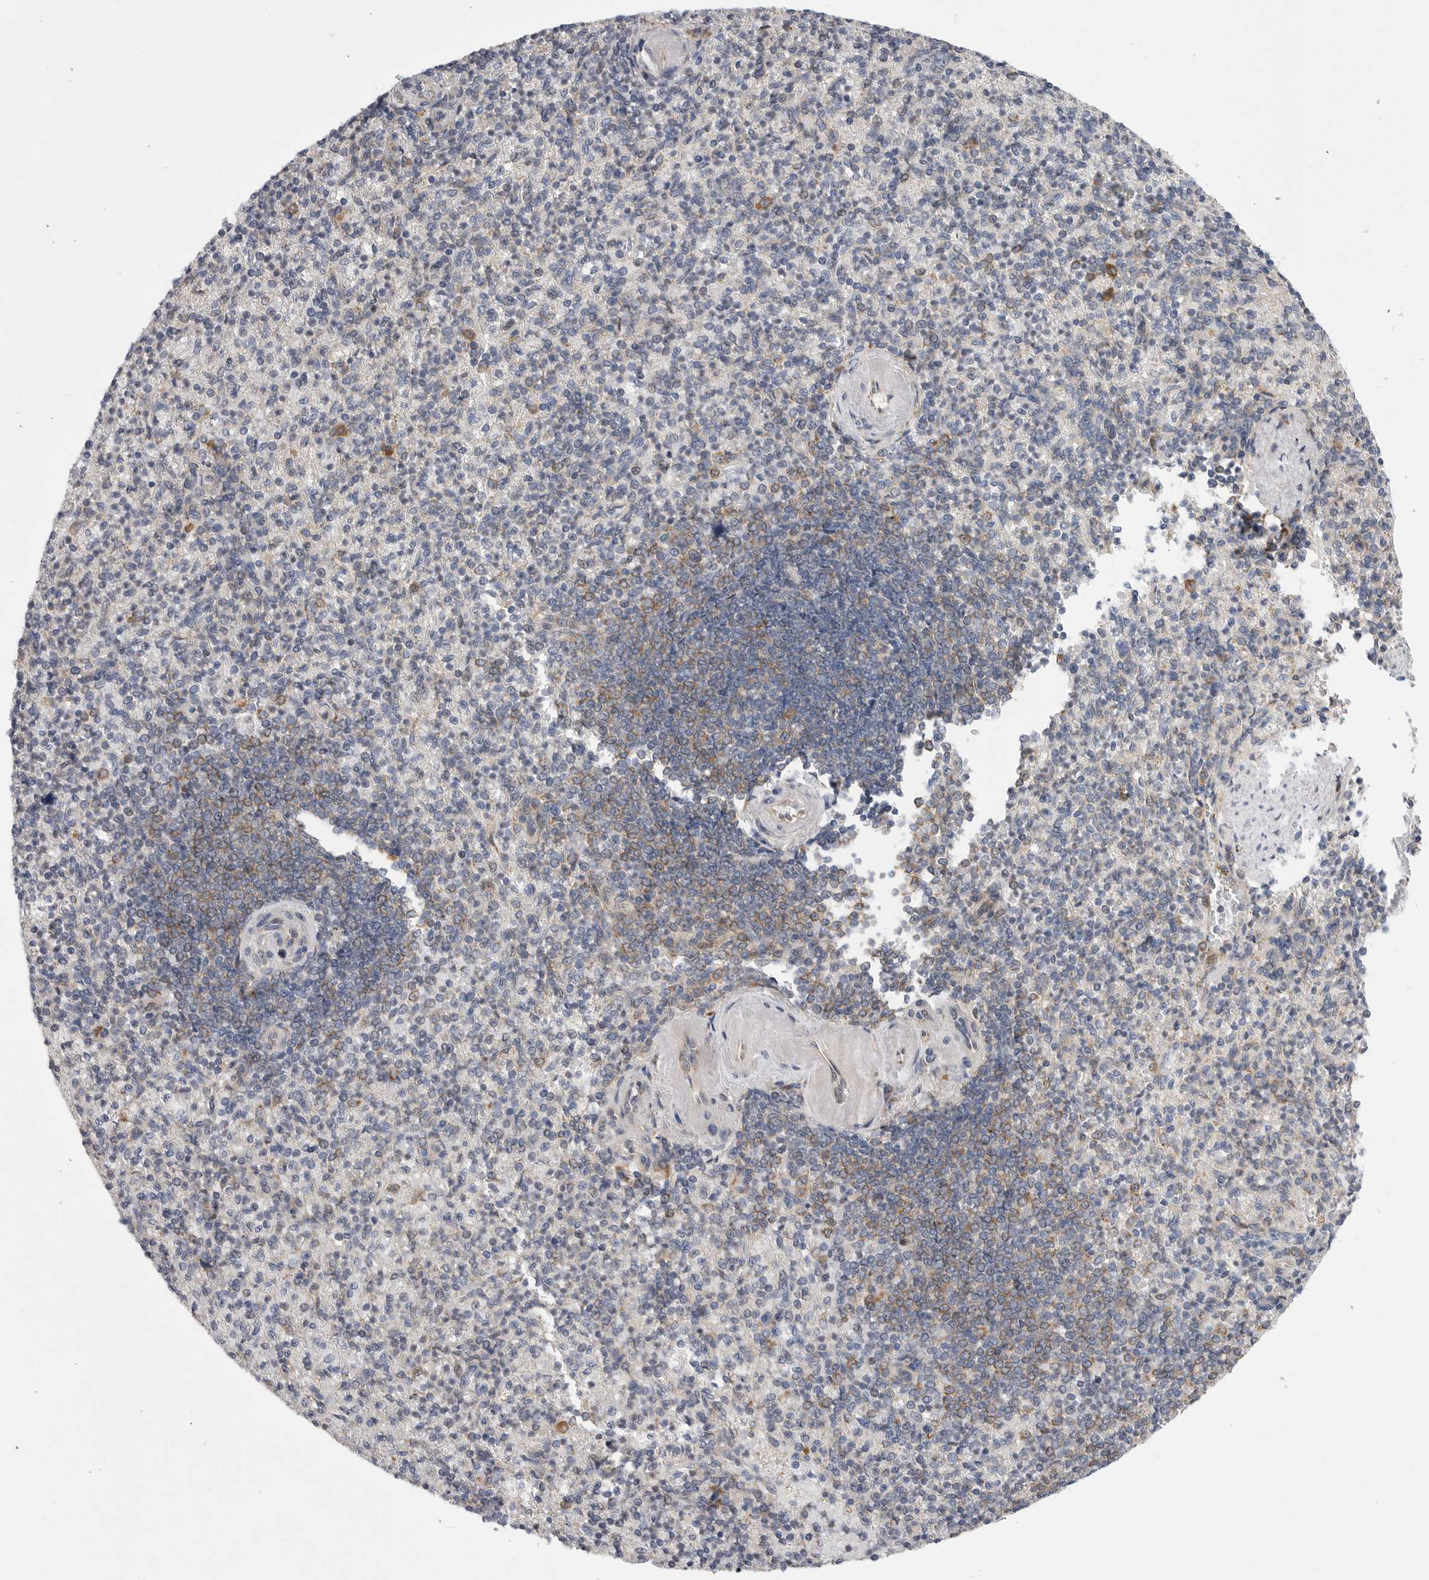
{"staining": {"intensity": "moderate", "quantity": "<25%", "location": "cytoplasmic/membranous"}, "tissue": "spleen", "cell_type": "Cells in red pulp", "image_type": "normal", "snomed": [{"axis": "morphology", "description": "Normal tissue, NOS"}, {"axis": "topography", "description": "Spleen"}], "caption": "Immunohistochemistry (IHC) photomicrograph of benign spleen: spleen stained using IHC demonstrates low levels of moderate protein expression localized specifically in the cytoplasmic/membranous of cells in red pulp, appearing as a cytoplasmic/membranous brown color.", "gene": "FBXO43", "patient": {"sex": "female", "age": 74}}